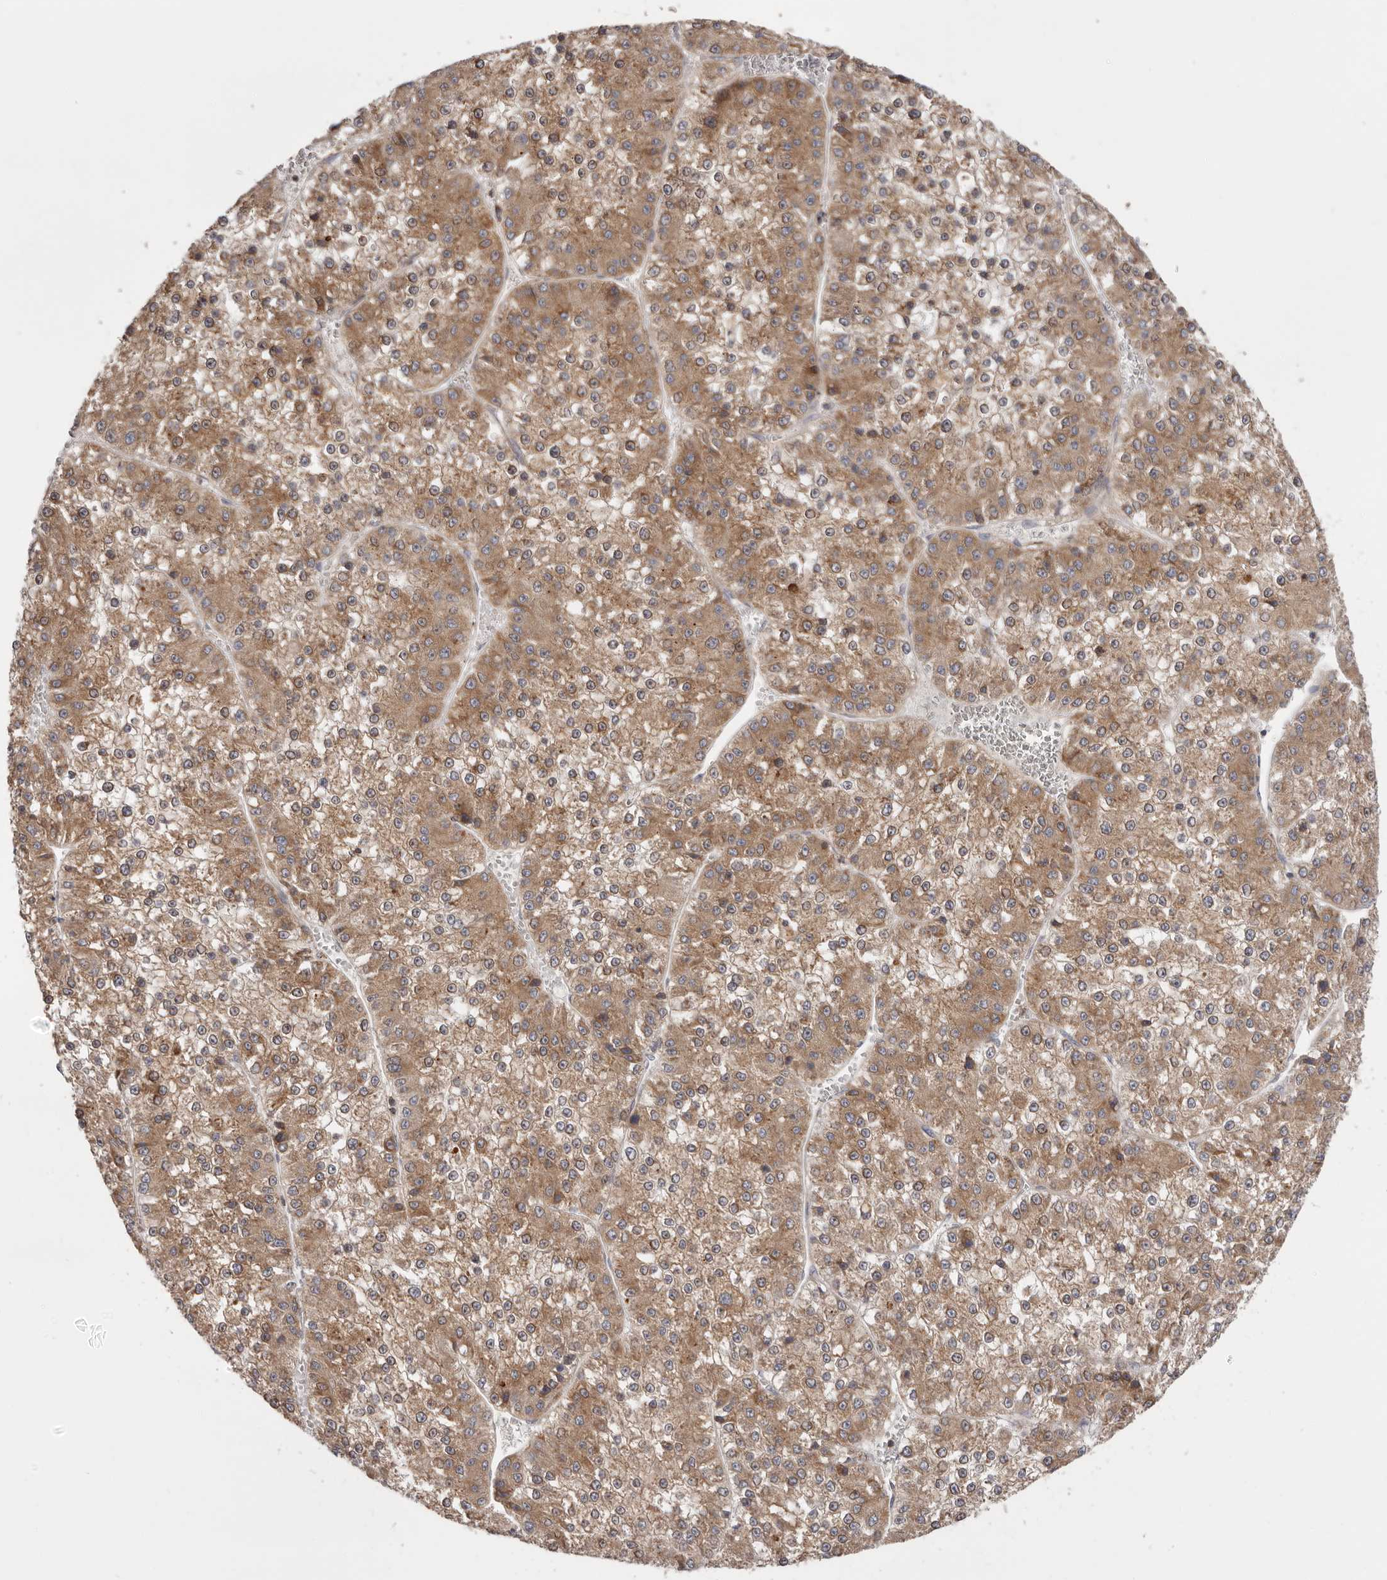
{"staining": {"intensity": "moderate", "quantity": ">75%", "location": "cytoplasmic/membranous"}, "tissue": "liver cancer", "cell_type": "Tumor cells", "image_type": "cancer", "snomed": [{"axis": "morphology", "description": "Carcinoma, Hepatocellular, NOS"}, {"axis": "topography", "description": "Liver"}], "caption": "Protein expression analysis of hepatocellular carcinoma (liver) shows moderate cytoplasmic/membranous expression in approximately >75% of tumor cells. Ihc stains the protein in brown and the nuclei are stained blue.", "gene": "TMUB1", "patient": {"sex": "female", "age": 73}}